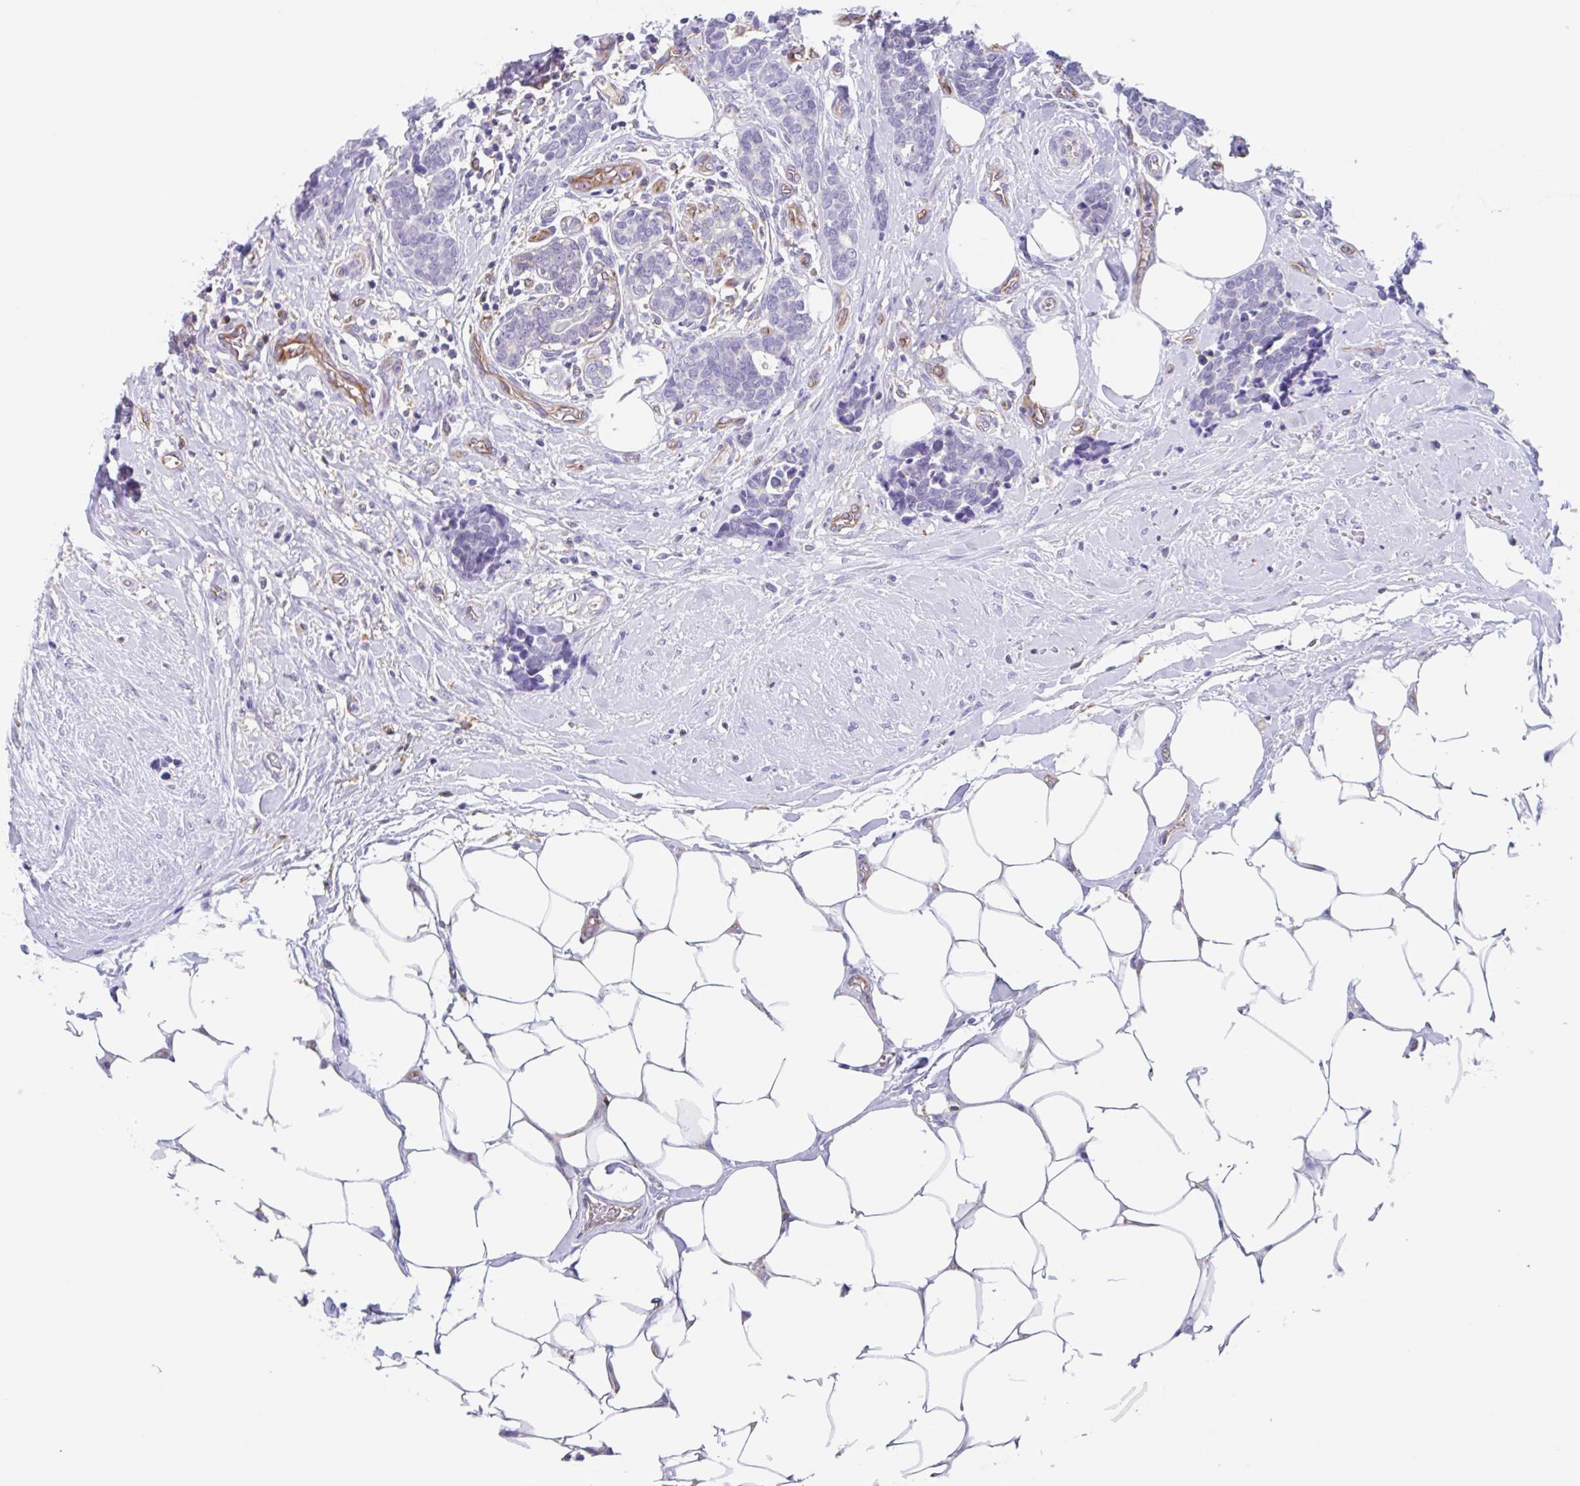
{"staining": {"intensity": "negative", "quantity": "none", "location": "none"}, "tissue": "breast cancer", "cell_type": "Tumor cells", "image_type": "cancer", "snomed": [{"axis": "morphology", "description": "Duct carcinoma"}, {"axis": "topography", "description": "Breast"}], "caption": "Breast cancer was stained to show a protein in brown. There is no significant positivity in tumor cells.", "gene": "EHD4", "patient": {"sex": "female", "age": 71}}